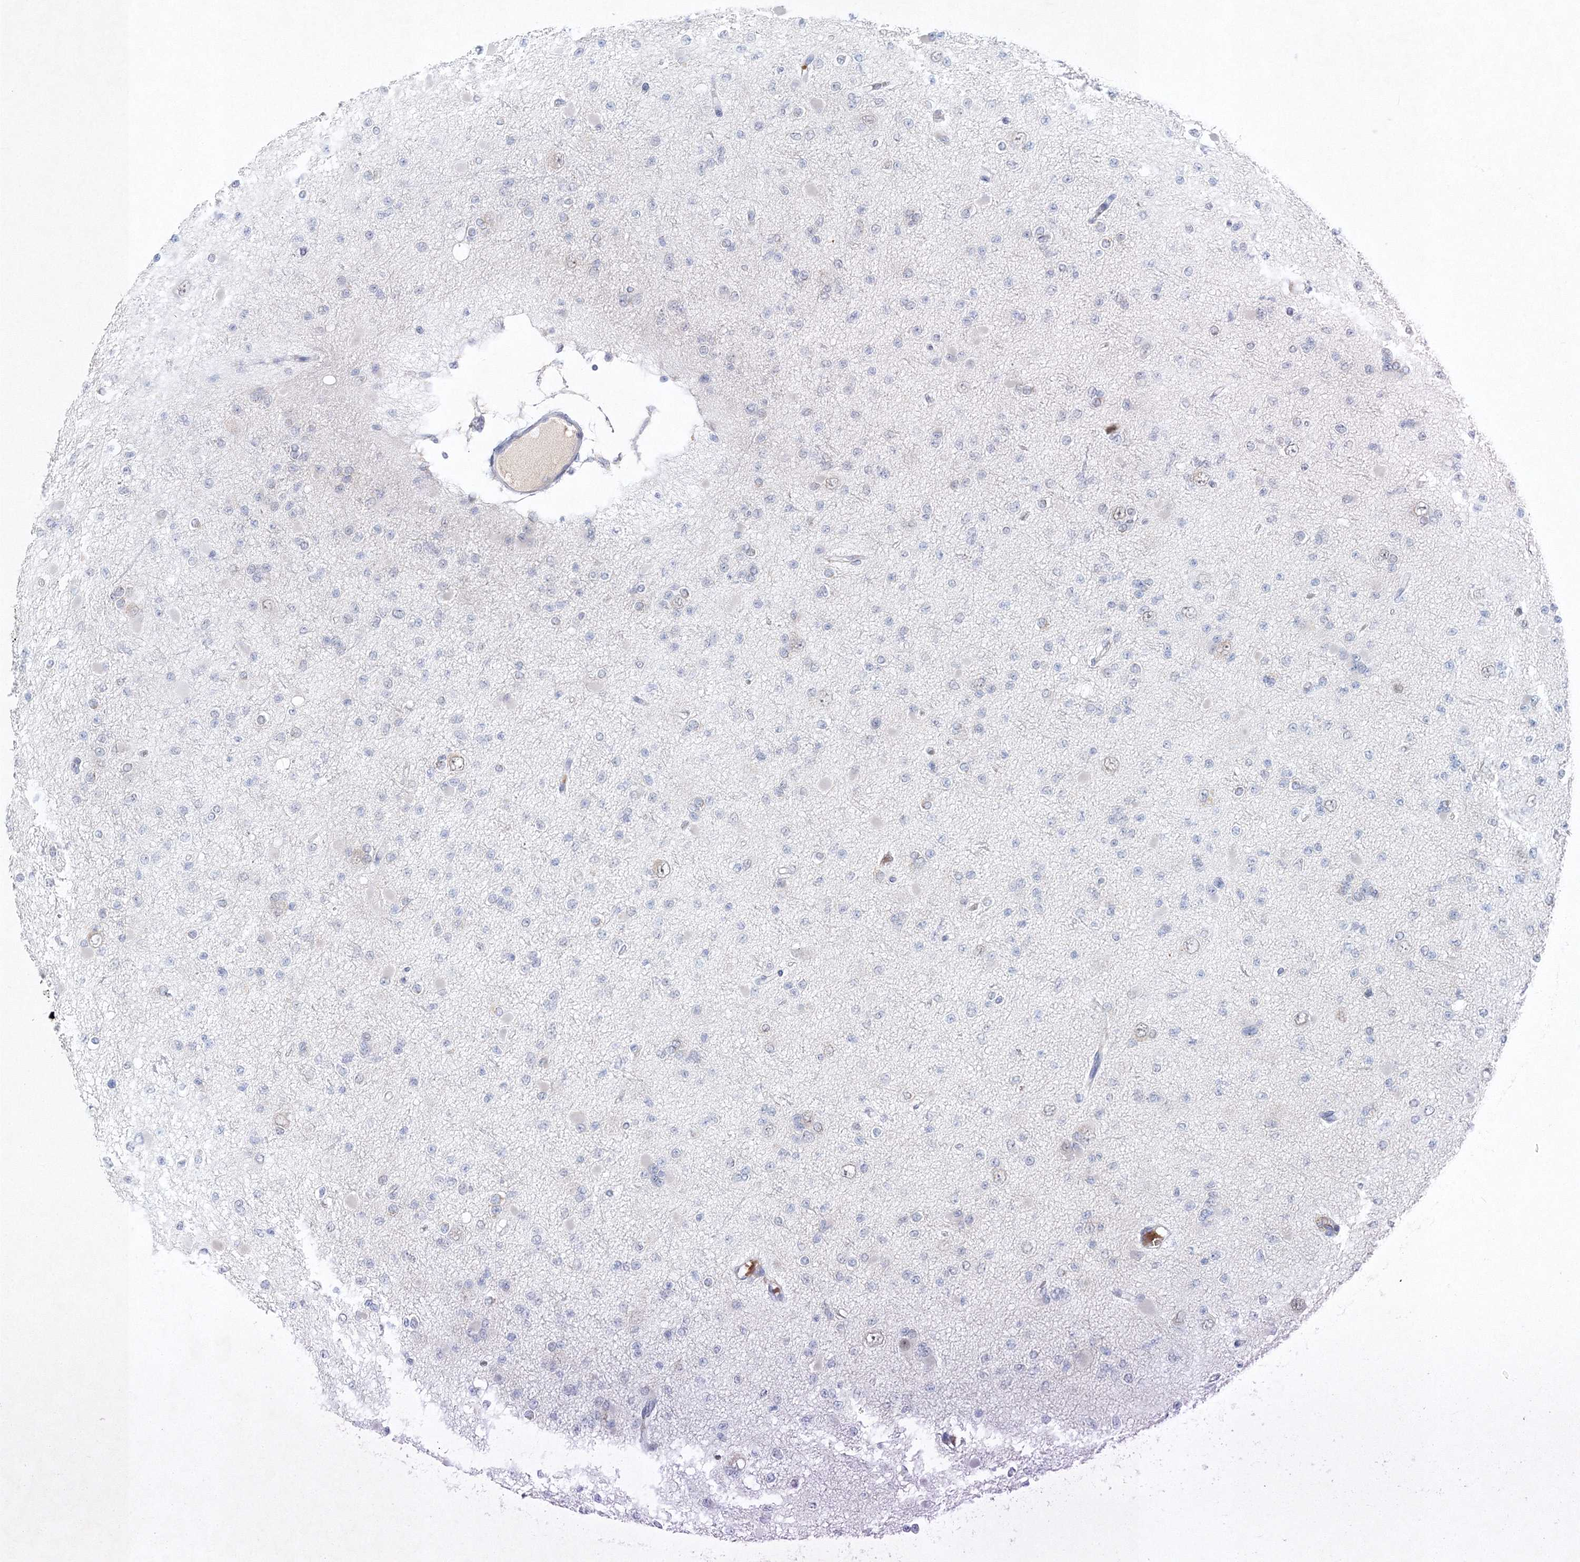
{"staining": {"intensity": "negative", "quantity": "none", "location": "none"}, "tissue": "glioma", "cell_type": "Tumor cells", "image_type": "cancer", "snomed": [{"axis": "morphology", "description": "Glioma, malignant, Low grade"}, {"axis": "topography", "description": "Brain"}], "caption": "Tumor cells show no significant staining in glioma. Nuclei are stained in blue.", "gene": "SH3BP5", "patient": {"sex": "female", "age": 22}}